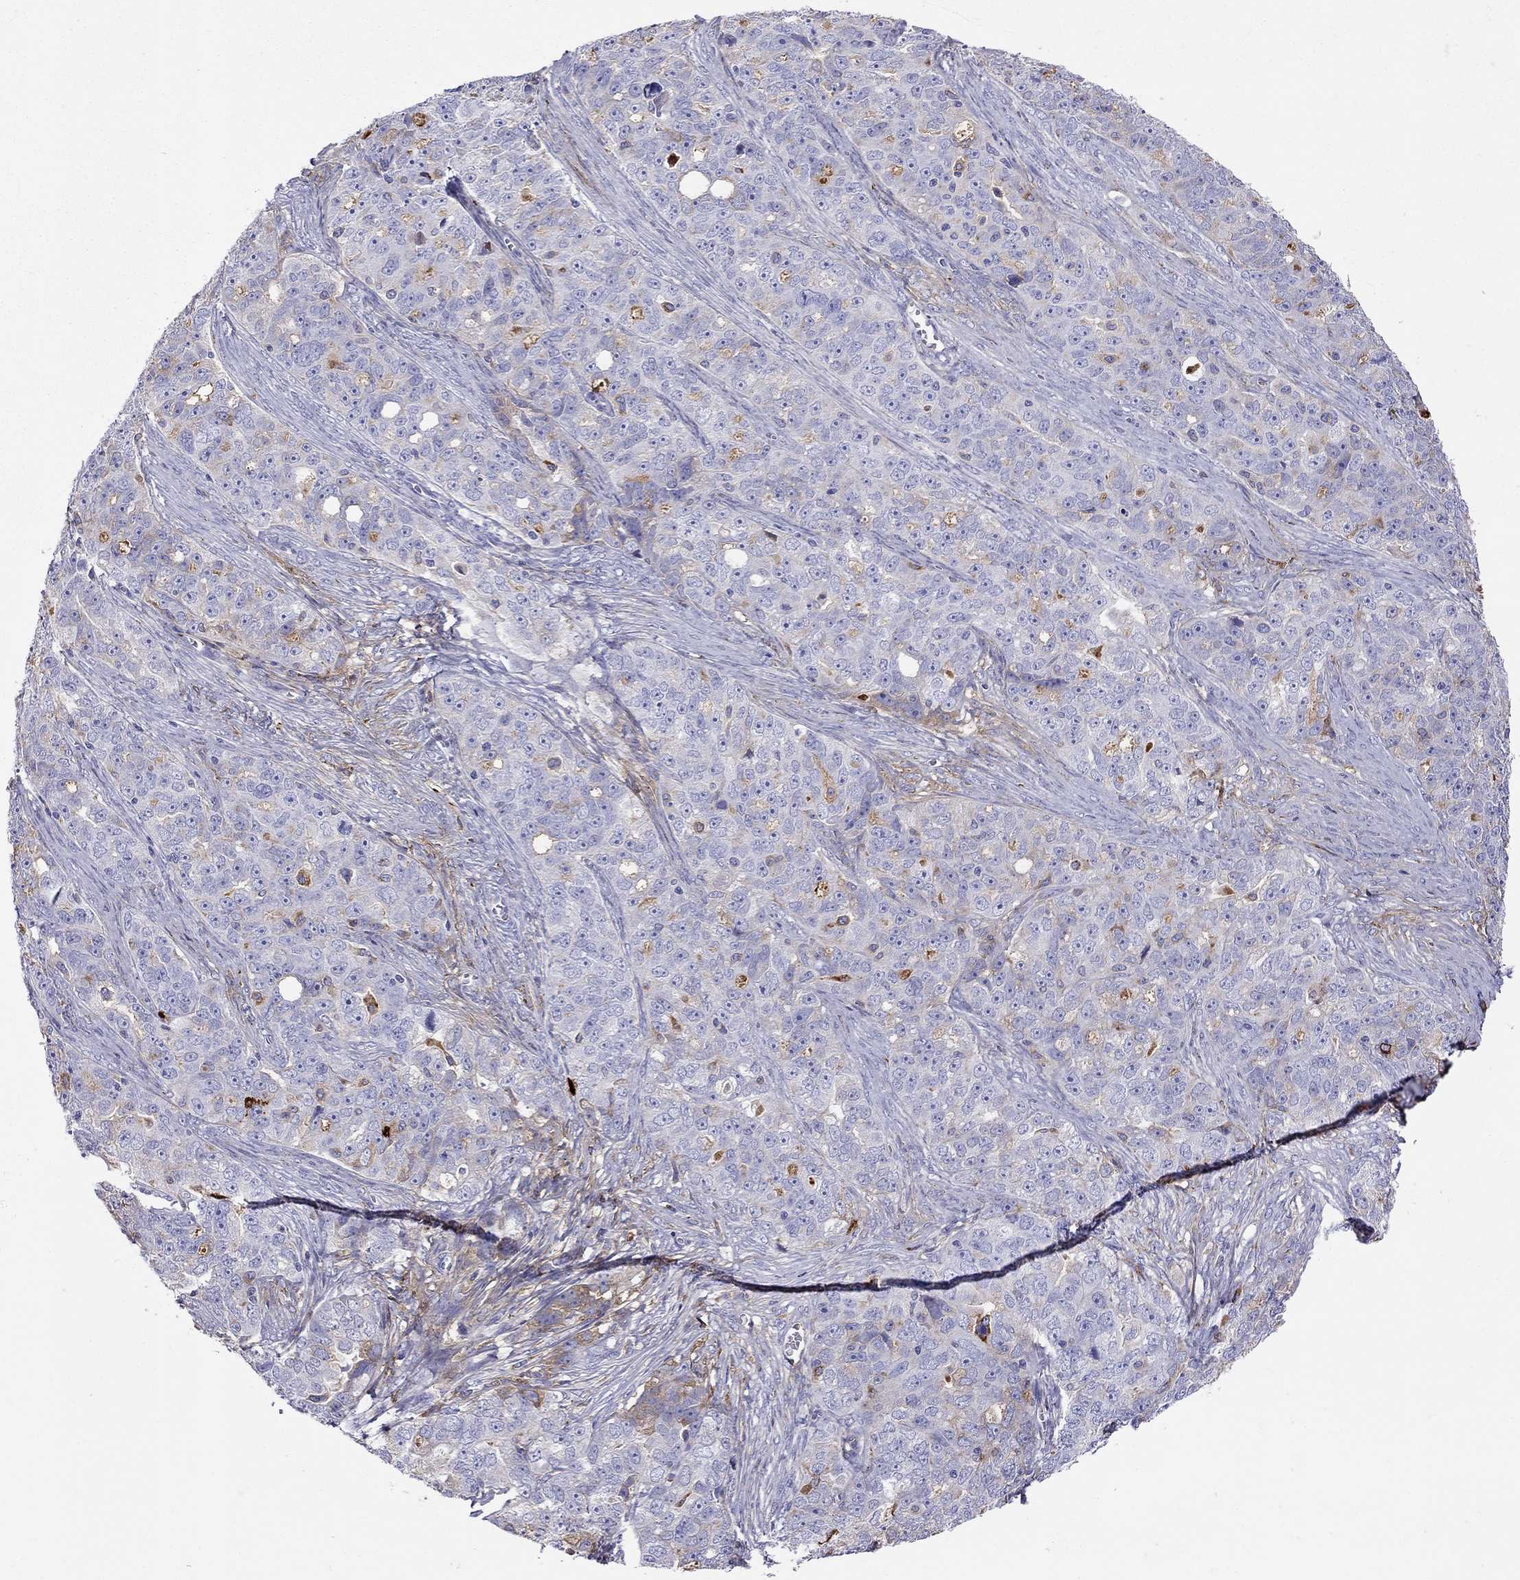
{"staining": {"intensity": "moderate", "quantity": "<25%", "location": "cytoplasmic/membranous"}, "tissue": "ovarian cancer", "cell_type": "Tumor cells", "image_type": "cancer", "snomed": [{"axis": "morphology", "description": "Cystadenocarcinoma, serous, NOS"}, {"axis": "topography", "description": "Ovary"}], "caption": "Immunohistochemical staining of ovarian cancer reveals moderate cytoplasmic/membranous protein staining in approximately <25% of tumor cells.", "gene": "SERPINA3", "patient": {"sex": "female", "age": 51}}